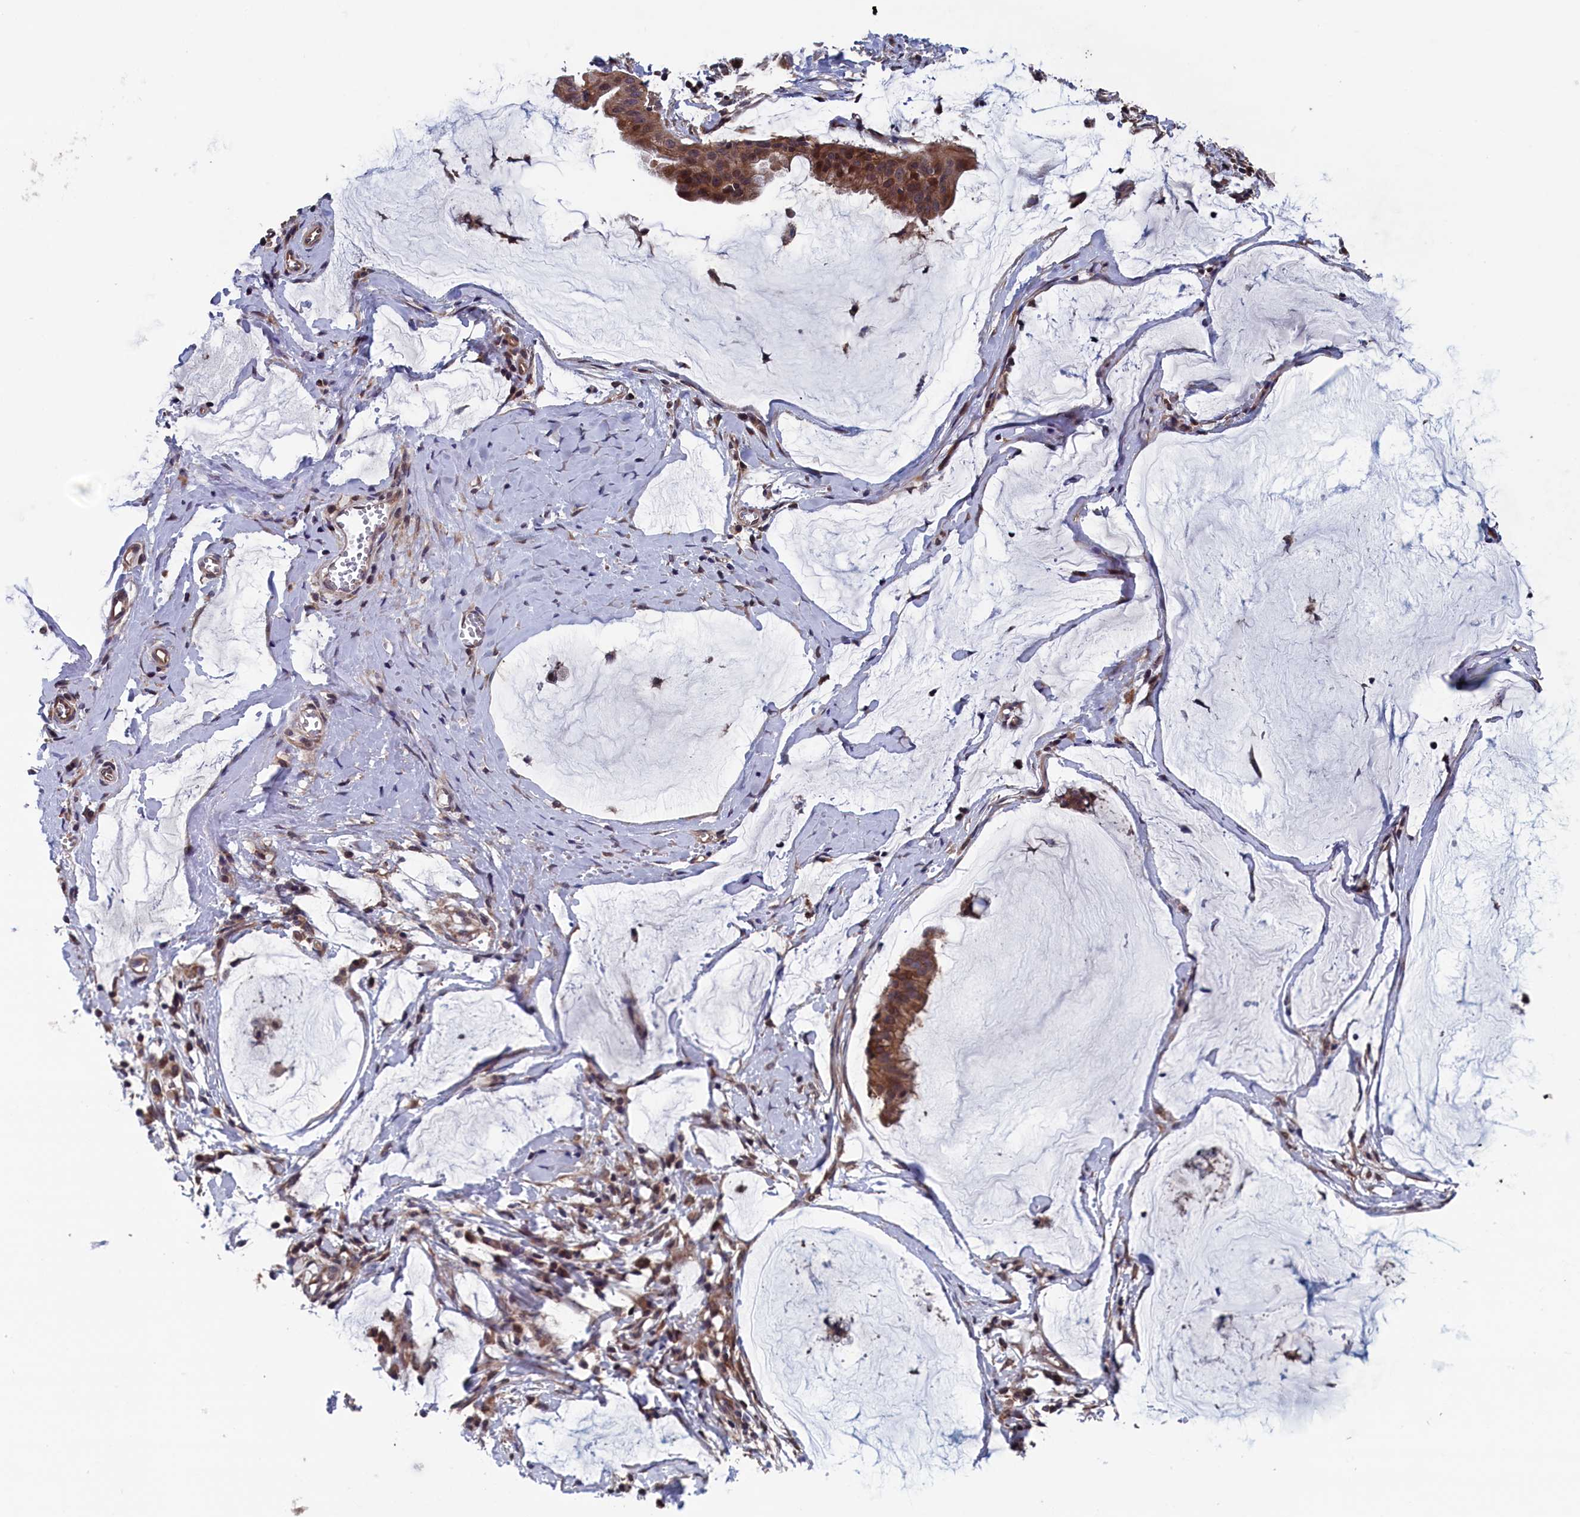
{"staining": {"intensity": "moderate", "quantity": ">75%", "location": "cytoplasmic/membranous"}, "tissue": "ovarian cancer", "cell_type": "Tumor cells", "image_type": "cancer", "snomed": [{"axis": "morphology", "description": "Cystadenocarcinoma, mucinous, NOS"}, {"axis": "topography", "description": "Ovary"}], "caption": "Brown immunohistochemical staining in ovarian cancer shows moderate cytoplasmic/membranous staining in about >75% of tumor cells. (DAB (3,3'-diaminobenzidine) = brown stain, brightfield microscopy at high magnification).", "gene": "SPATA13", "patient": {"sex": "female", "age": 73}}